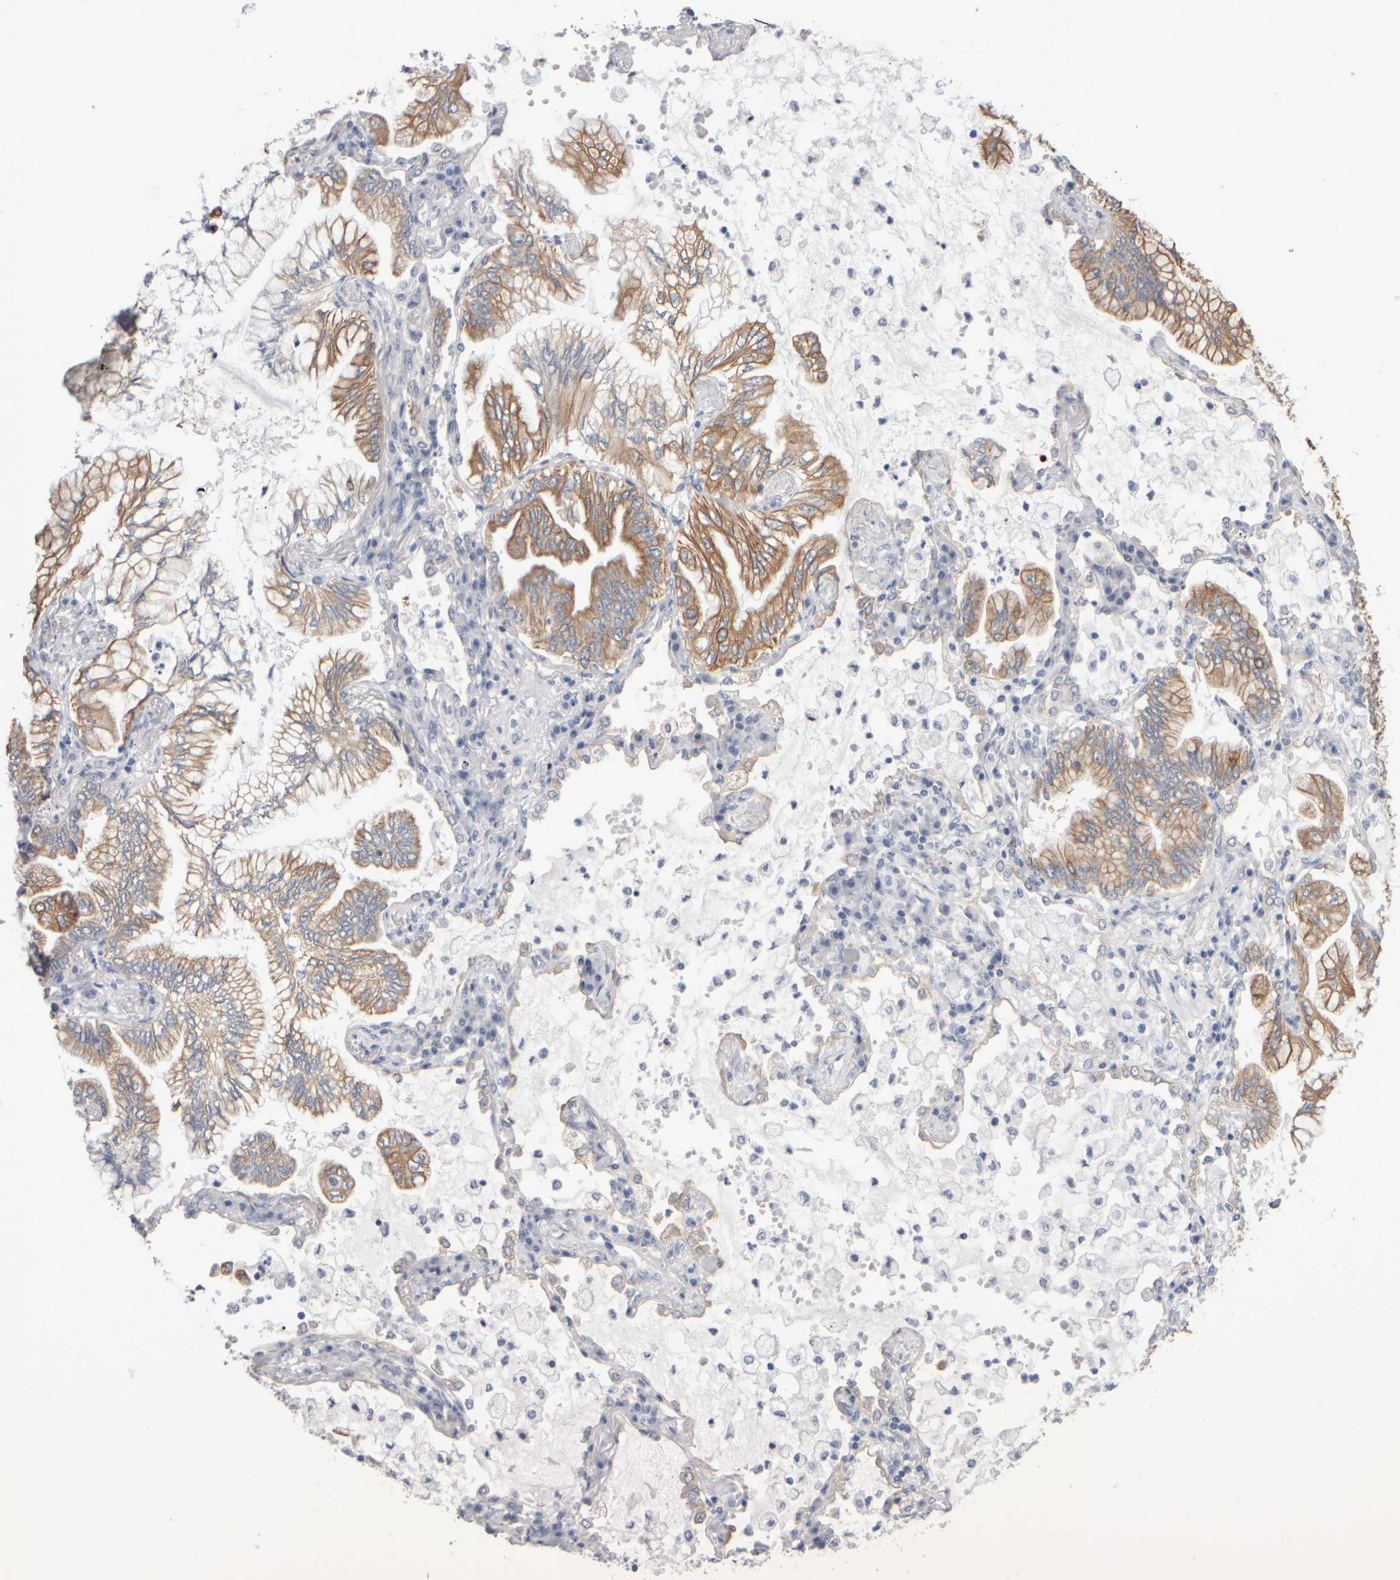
{"staining": {"intensity": "moderate", "quantity": ">75%", "location": "cytoplasmic/membranous"}, "tissue": "lung cancer", "cell_type": "Tumor cells", "image_type": "cancer", "snomed": [{"axis": "morphology", "description": "Adenocarcinoma, NOS"}, {"axis": "topography", "description": "Lung"}], "caption": "Protein staining of lung cancer tissue displays moderate cytoplasmic/membranous staining in approximately >75% of tumor cells. Ihc stains the protein in brown and the nuclei are stained blue.", "gene": "EPHX2", "patient": {"sex": "female", "age": 70}}